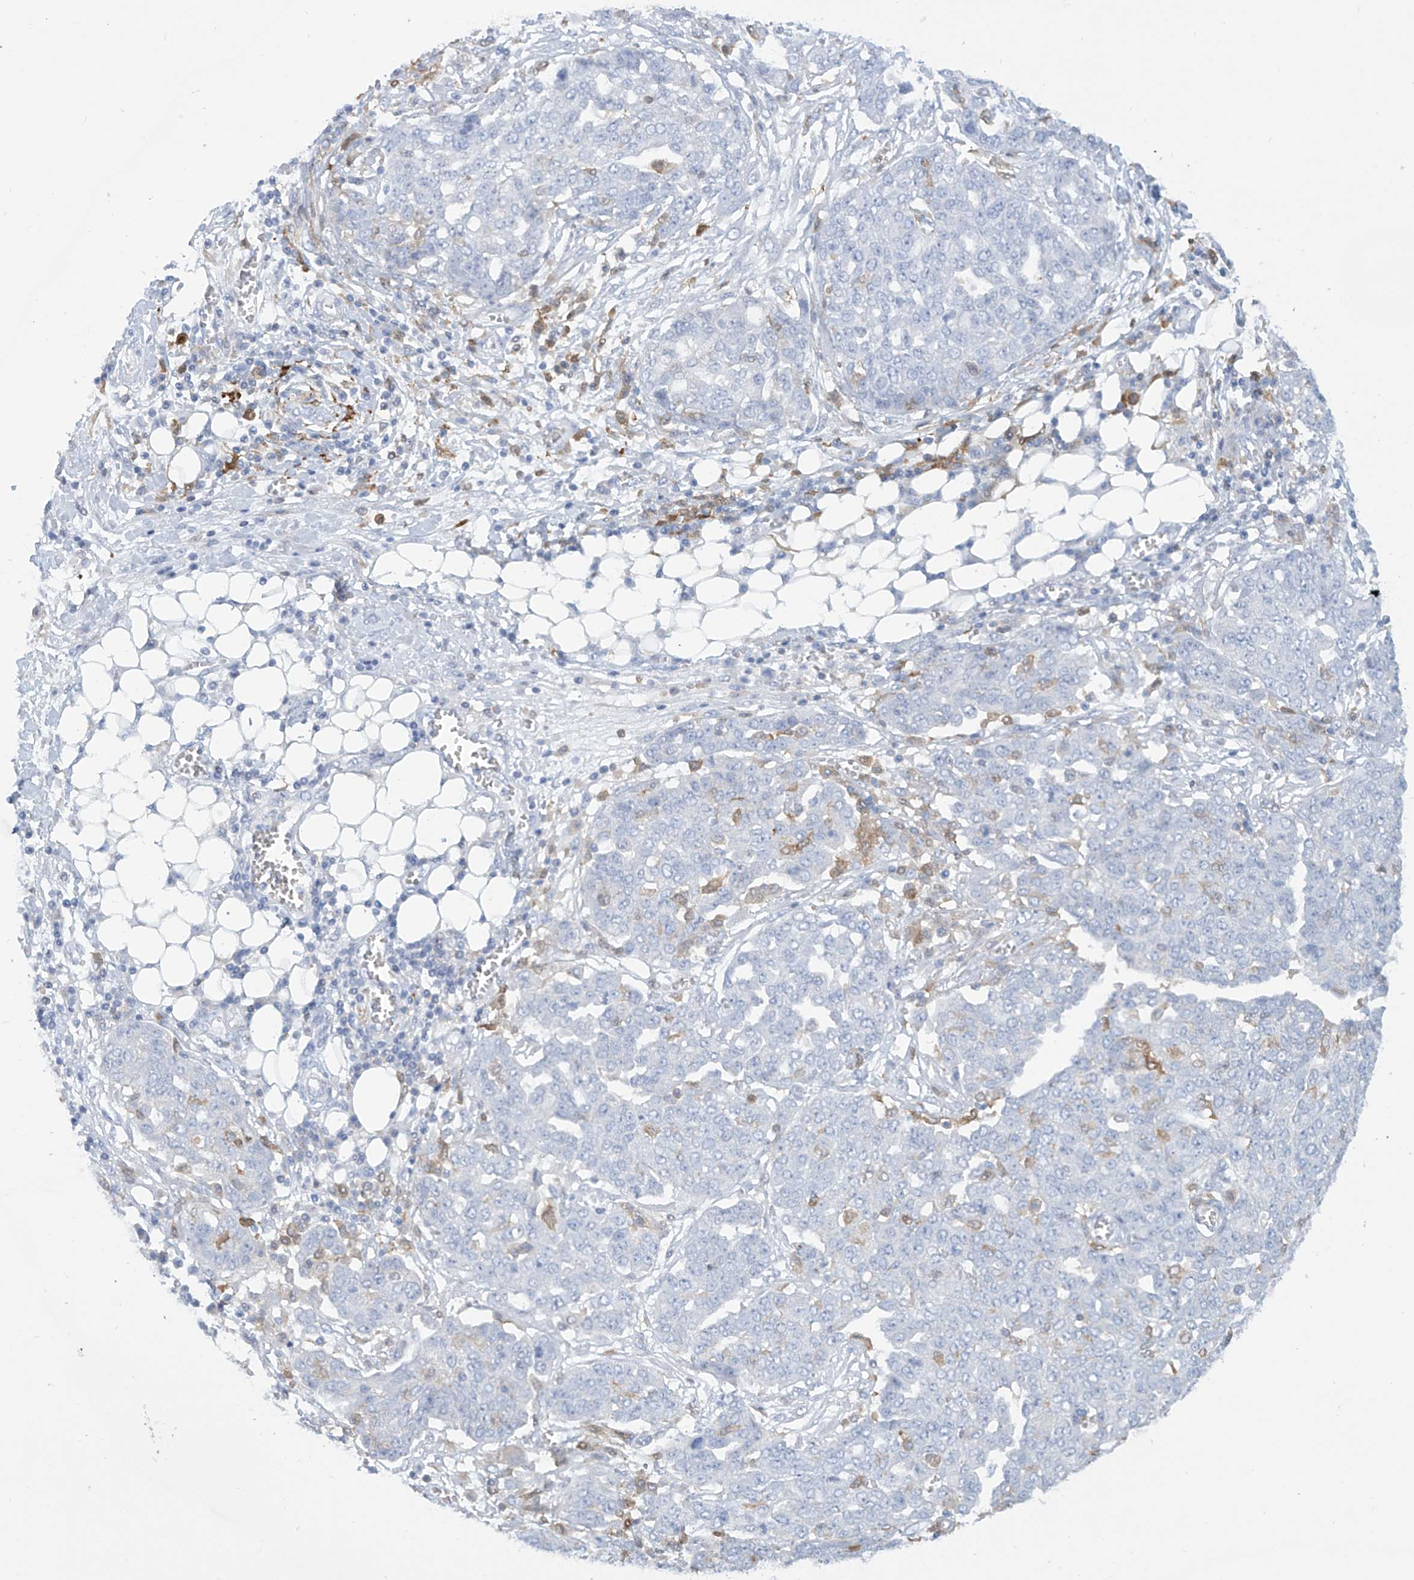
{"staining": {"intensity": "negative", "quantity": "none", "location": "none"}, "tissue": "ovarian cancer", "cell_type": "Tumor cells", "image_type": "cancer", "snomed": [{"axis": "morphology", "description": "Cystadenocarcinoma, serous, NOS"}, {"axis": "topography", "description": "Soft tissue"}, {"axis": "topography", "description": "Ovary"}], "caption": "A histopathology image of human serous cystadenocarcinoma (ovarian) is negative for staining in tumor cells.", "gene": "TRMT2B", "patient": {"sex": "female", "age": 57}}